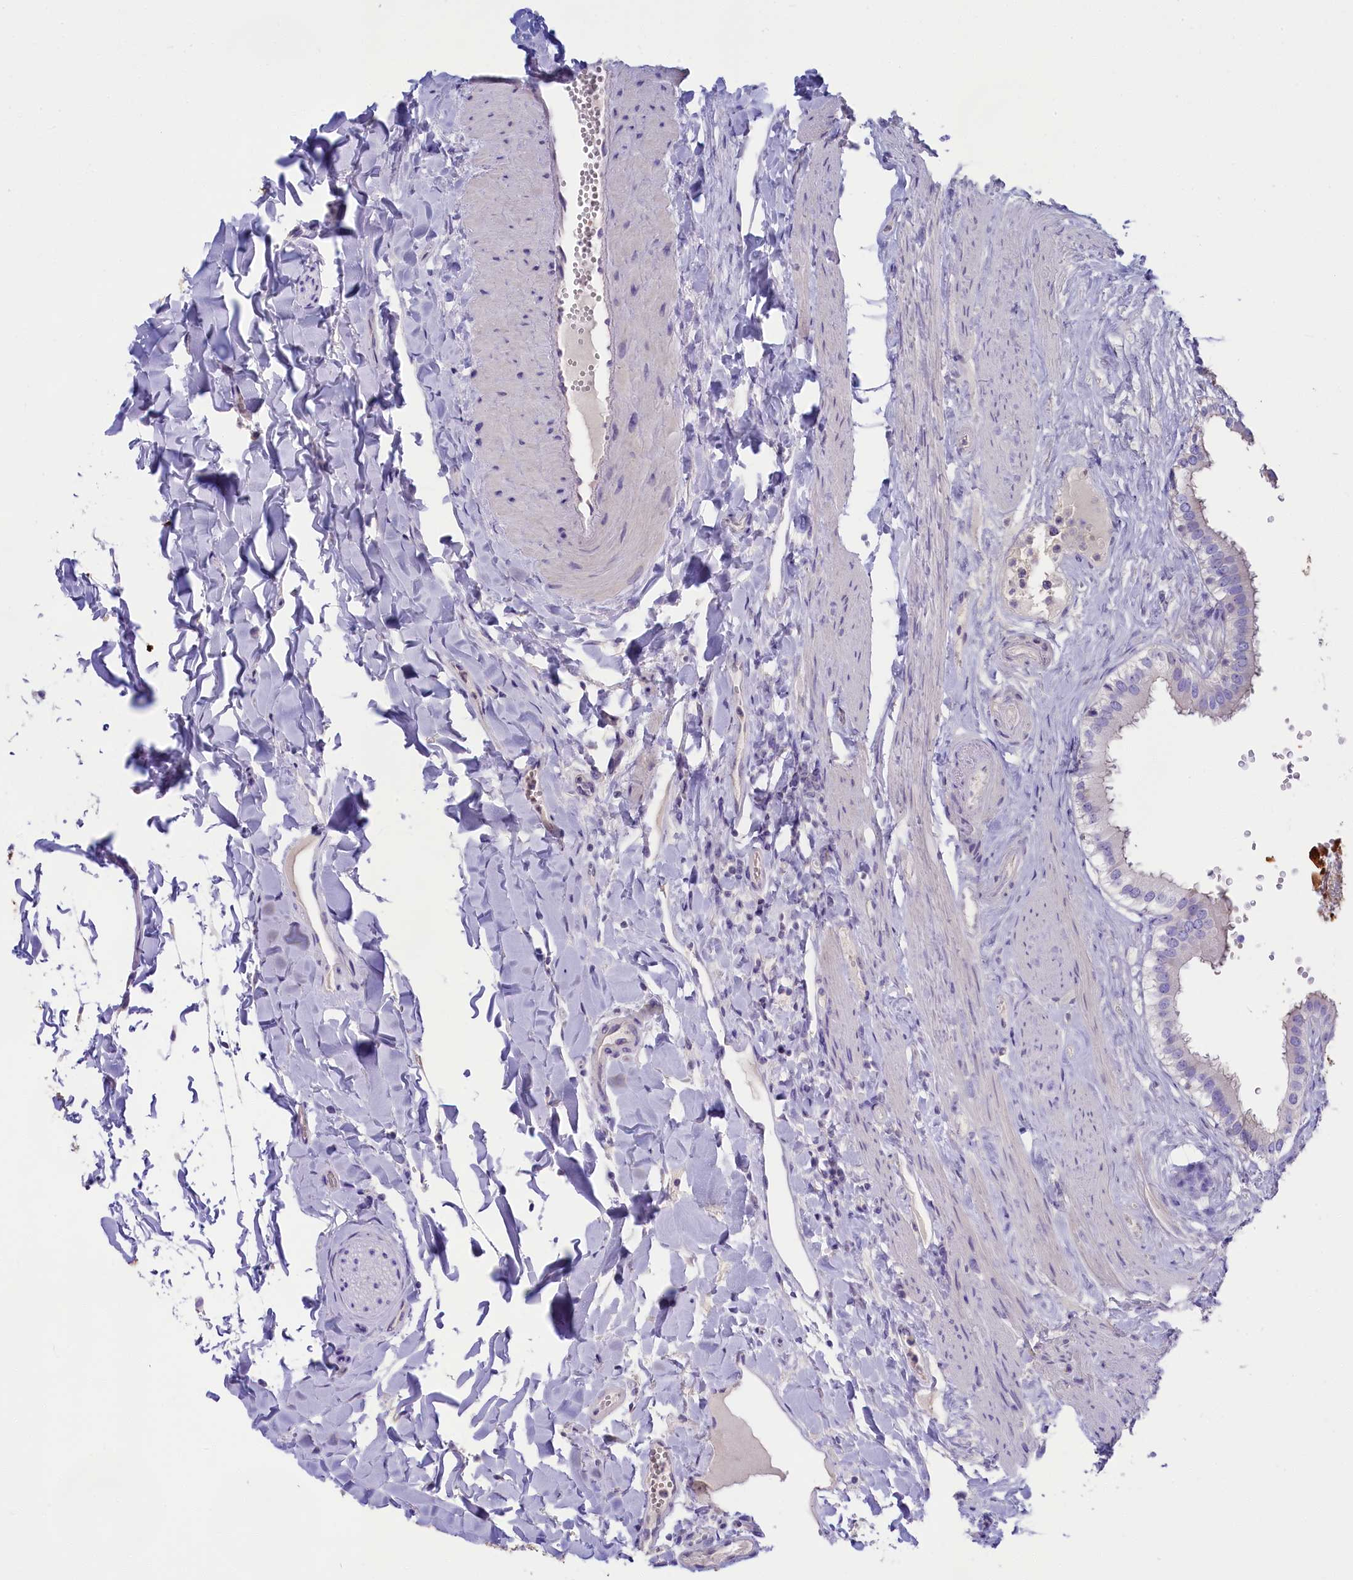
{"staining": {"intensity": "moderate", "quantity": "<25%", "location": "cytoplasmic/membranous"}, "tissue": "gallbladder", "cell_type": "Glandular cells", "image_type": "normal", "snomed": [{"axis": "morphology", "description": "Normal tissue, NOS"}, {"axis": "topography", "description": "Gallbladder"}], "caption": "This is a micrograph of immunohistochemistry (IHC) staining of normal gallbladder, which shows moderate staining in the cytoplasmic/membranous of glandular cells.", "gene": "SULT2A1", "patient": {"sex": "female", "age": 61}}